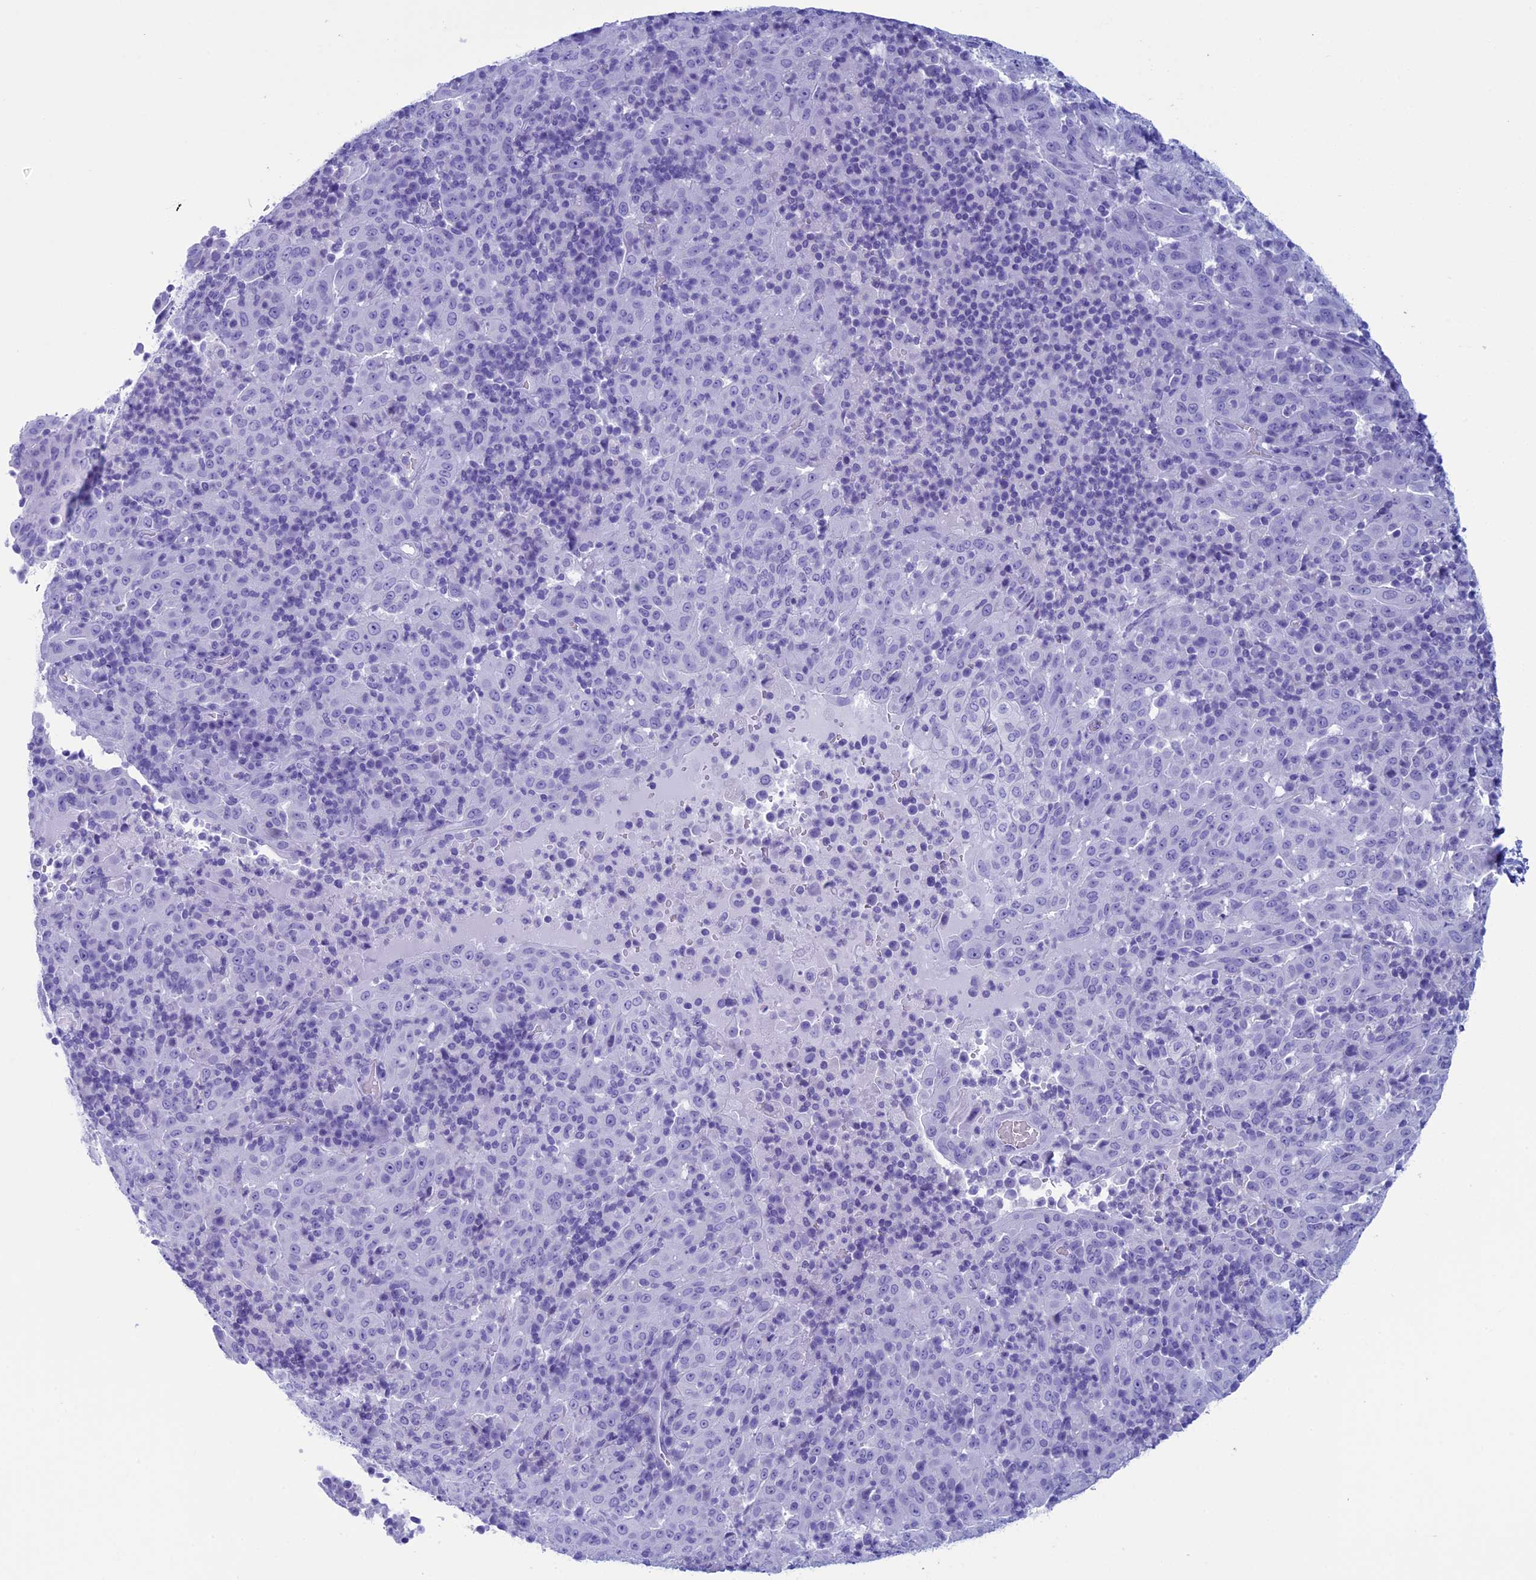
{"staining": {"intensity": "negative", "quantity": "none", "location": "none"}, "tissue": "pancreatic cancer", "cell_type": "Tumor cells", "image_type": "cancer", "snomed": [{"axis": "morphology", "description": "Adenocarcinoma, NOS"}, {"axis": "topography", "description": "Pancreas"}], "caption": "IHC of adenocarcinoma (pancreatic) exhibits no staining in tumor cells.", "gene": "FAM169A", "patient": {"sex": "male", "age": 63}}